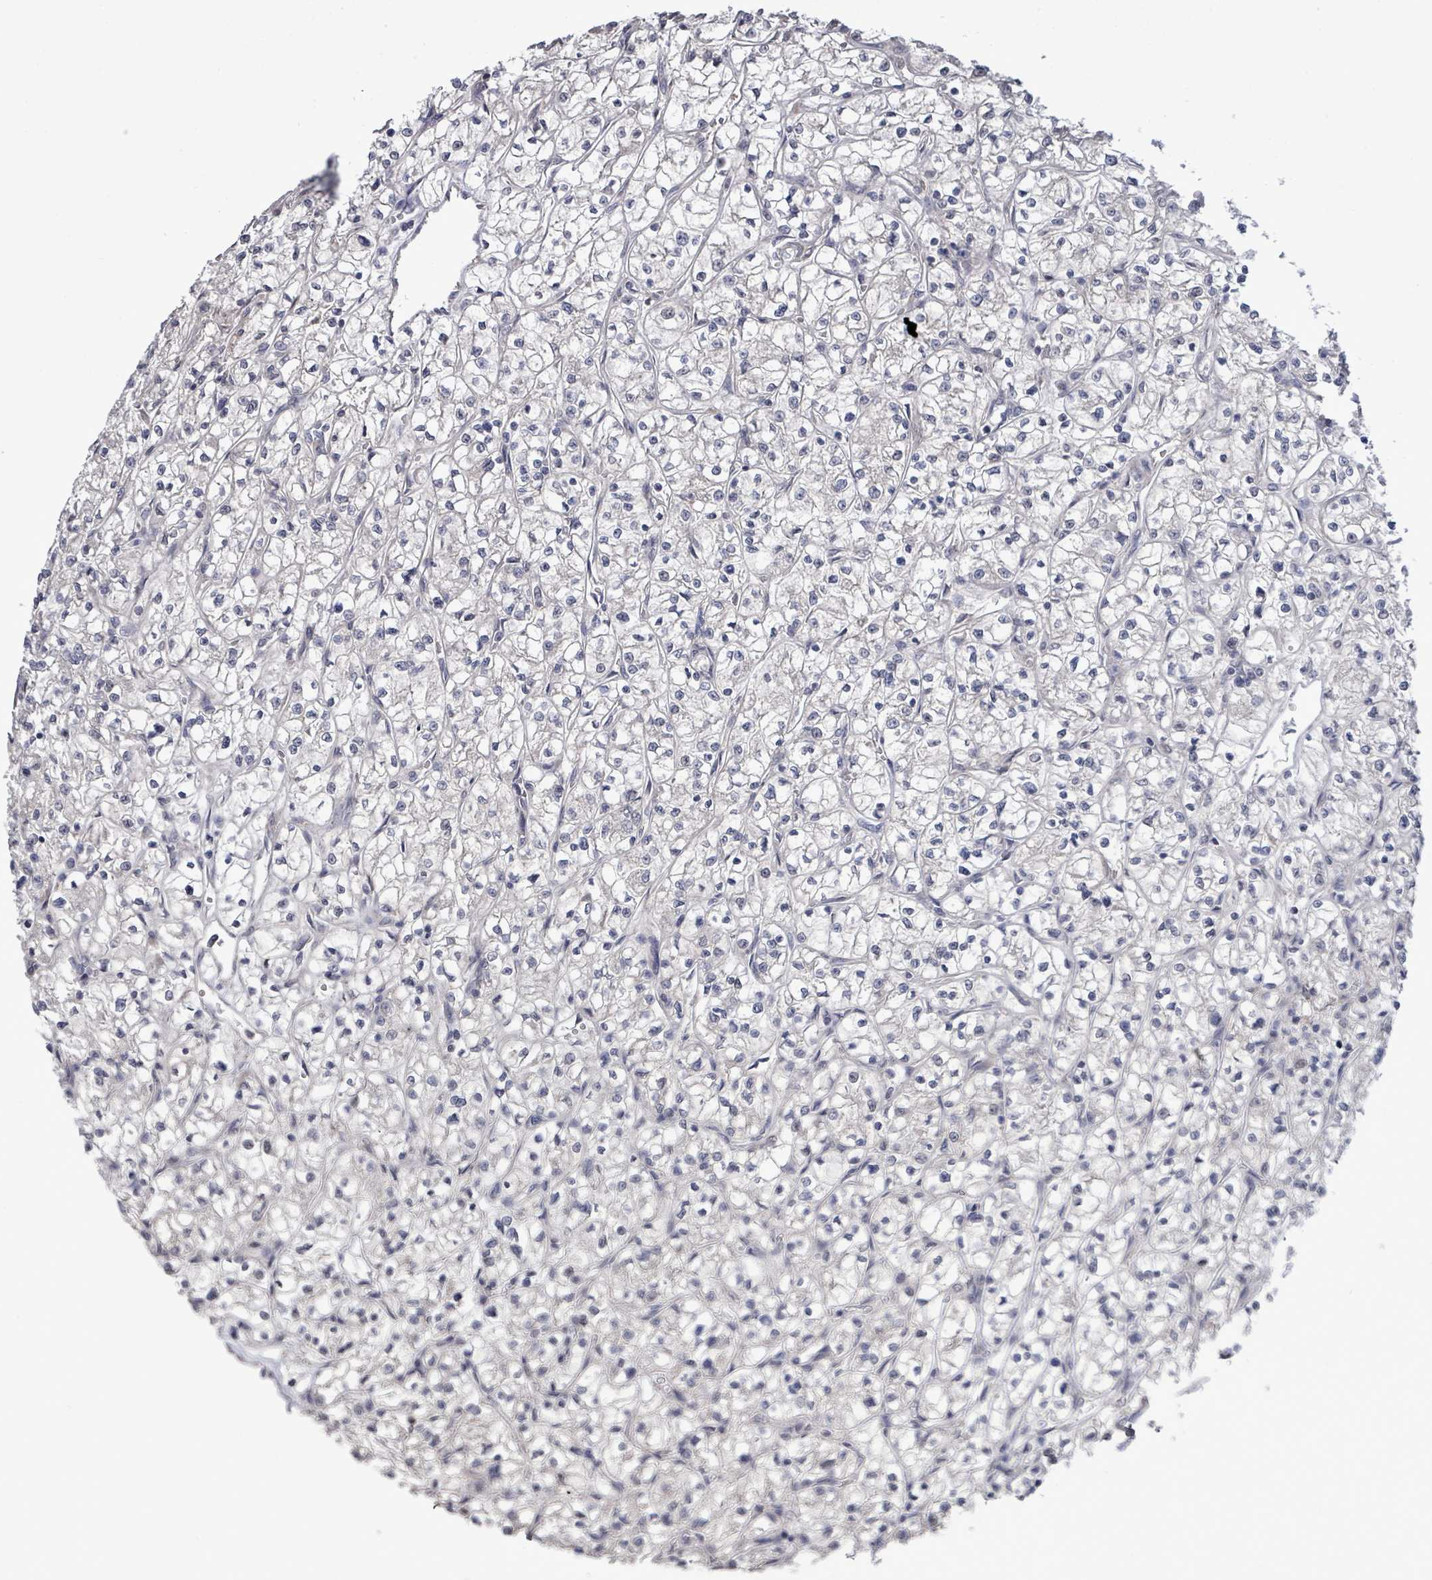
{"staining": {"intensity": "negative", "quantity": "none", "location": "none"}, "tissue": "renal cancer", "cell_type": "Tumor cells", "image_type": "cancer", "snomed": [{"axis": "morphology", "description": "Adenocarcinoma, NOS"}, {"axis": "topography", "description": "Kidney"}], "caption": "Micrograph shows no protein staining in tumor cells of renal adenocarcinoma tissue.", "gene": "POMGNT2", "patient": {"sex": "female", "age": 64}}